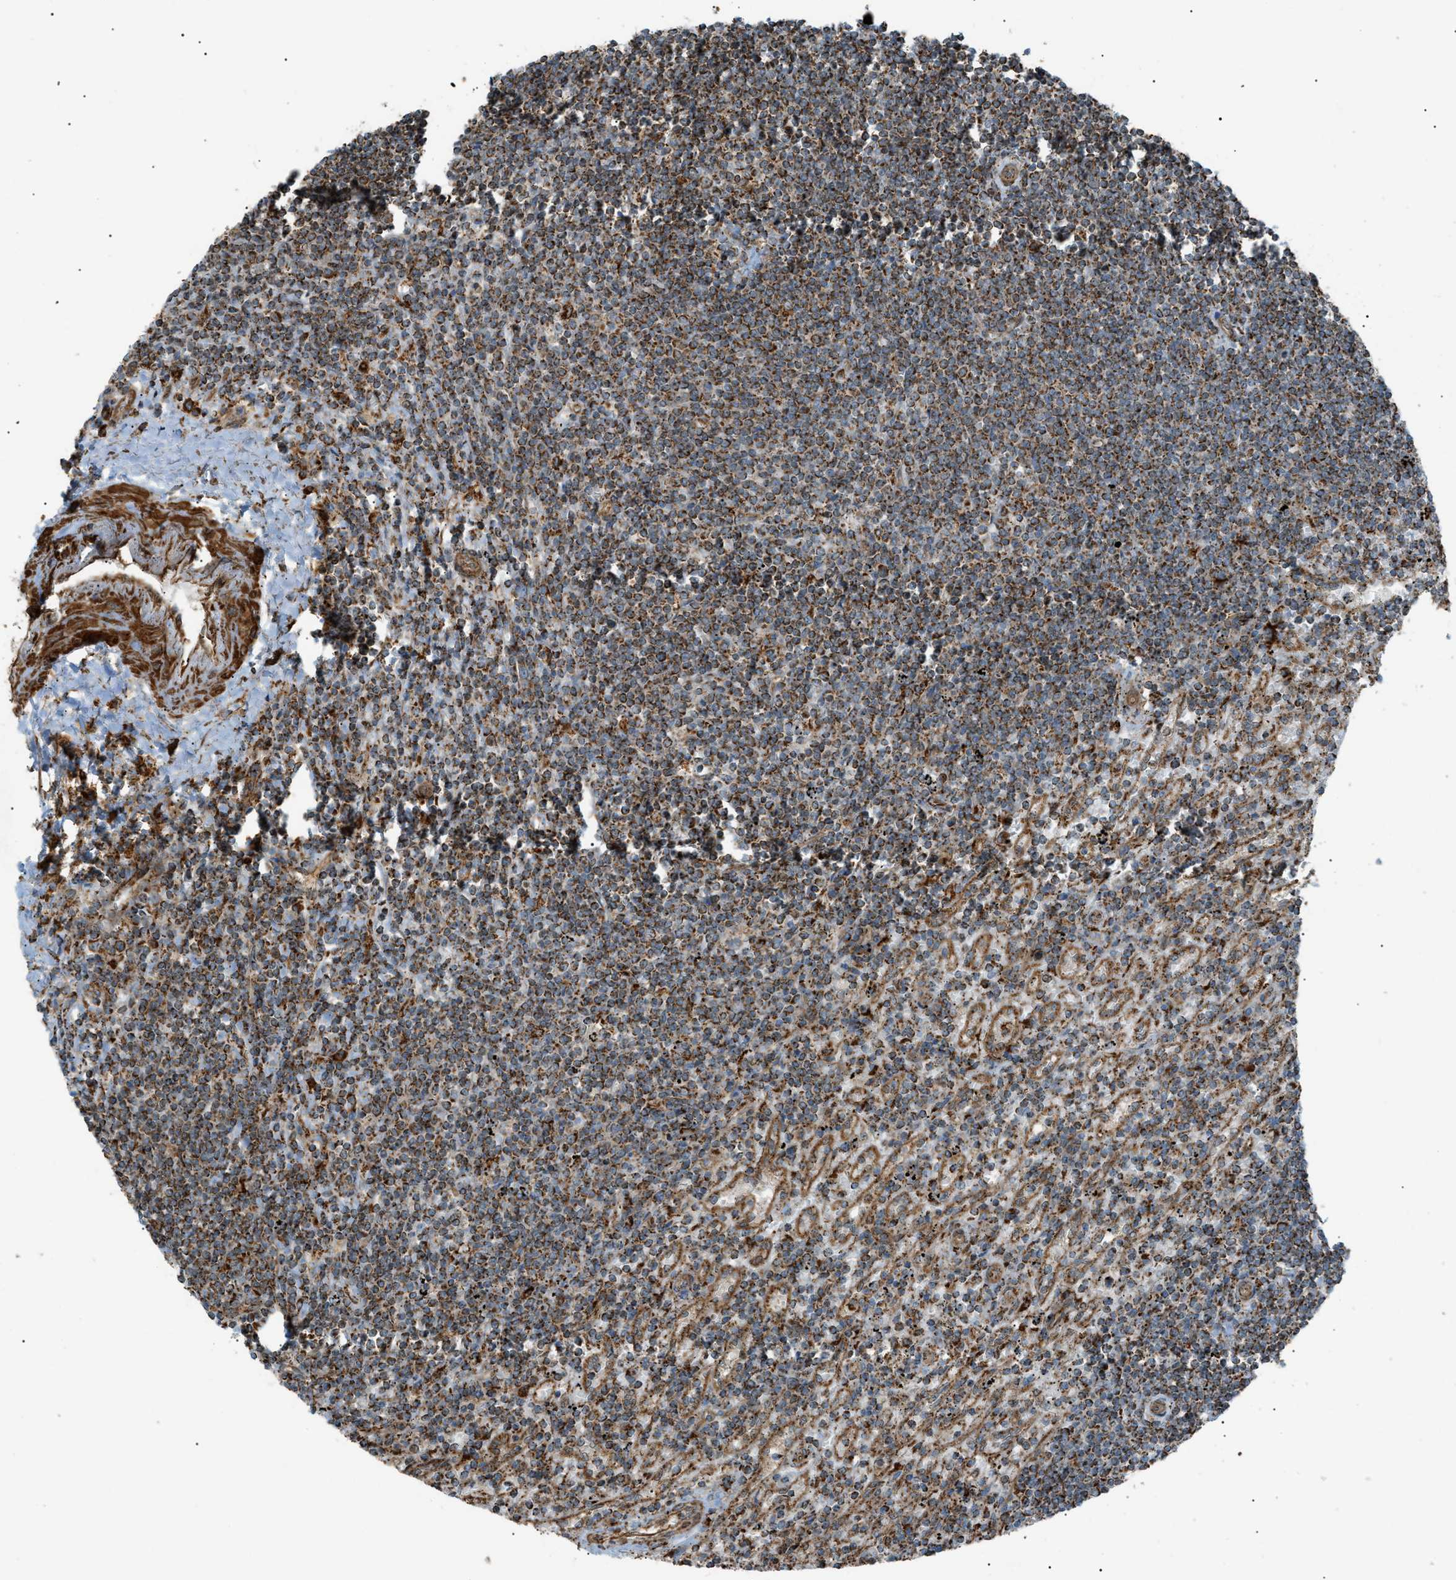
{"staining": {"intensity": "moderate", "quantity": ">75%", "location": "cytoplasmic/membranous"}, "tissue": "lymphoma", "cell_type": "Tumor cells", "image_type": "cancer", "snomed": [{"axis": "morphology", "description": "Malignant lymphoma, non-Hodgkin's type, Low grade"}, {"axis": "topography", "description": "Spleen"}], "caption": "This is a histology image of IHC staining of malignant lymphoma, non-Hodgkin's type (low-grade), which shows moderate staining in the cytoplasmic/membranous of tumor cells.", "gene": "C1GALT1C1", "patient": {"sex": "male", "age": 76}}